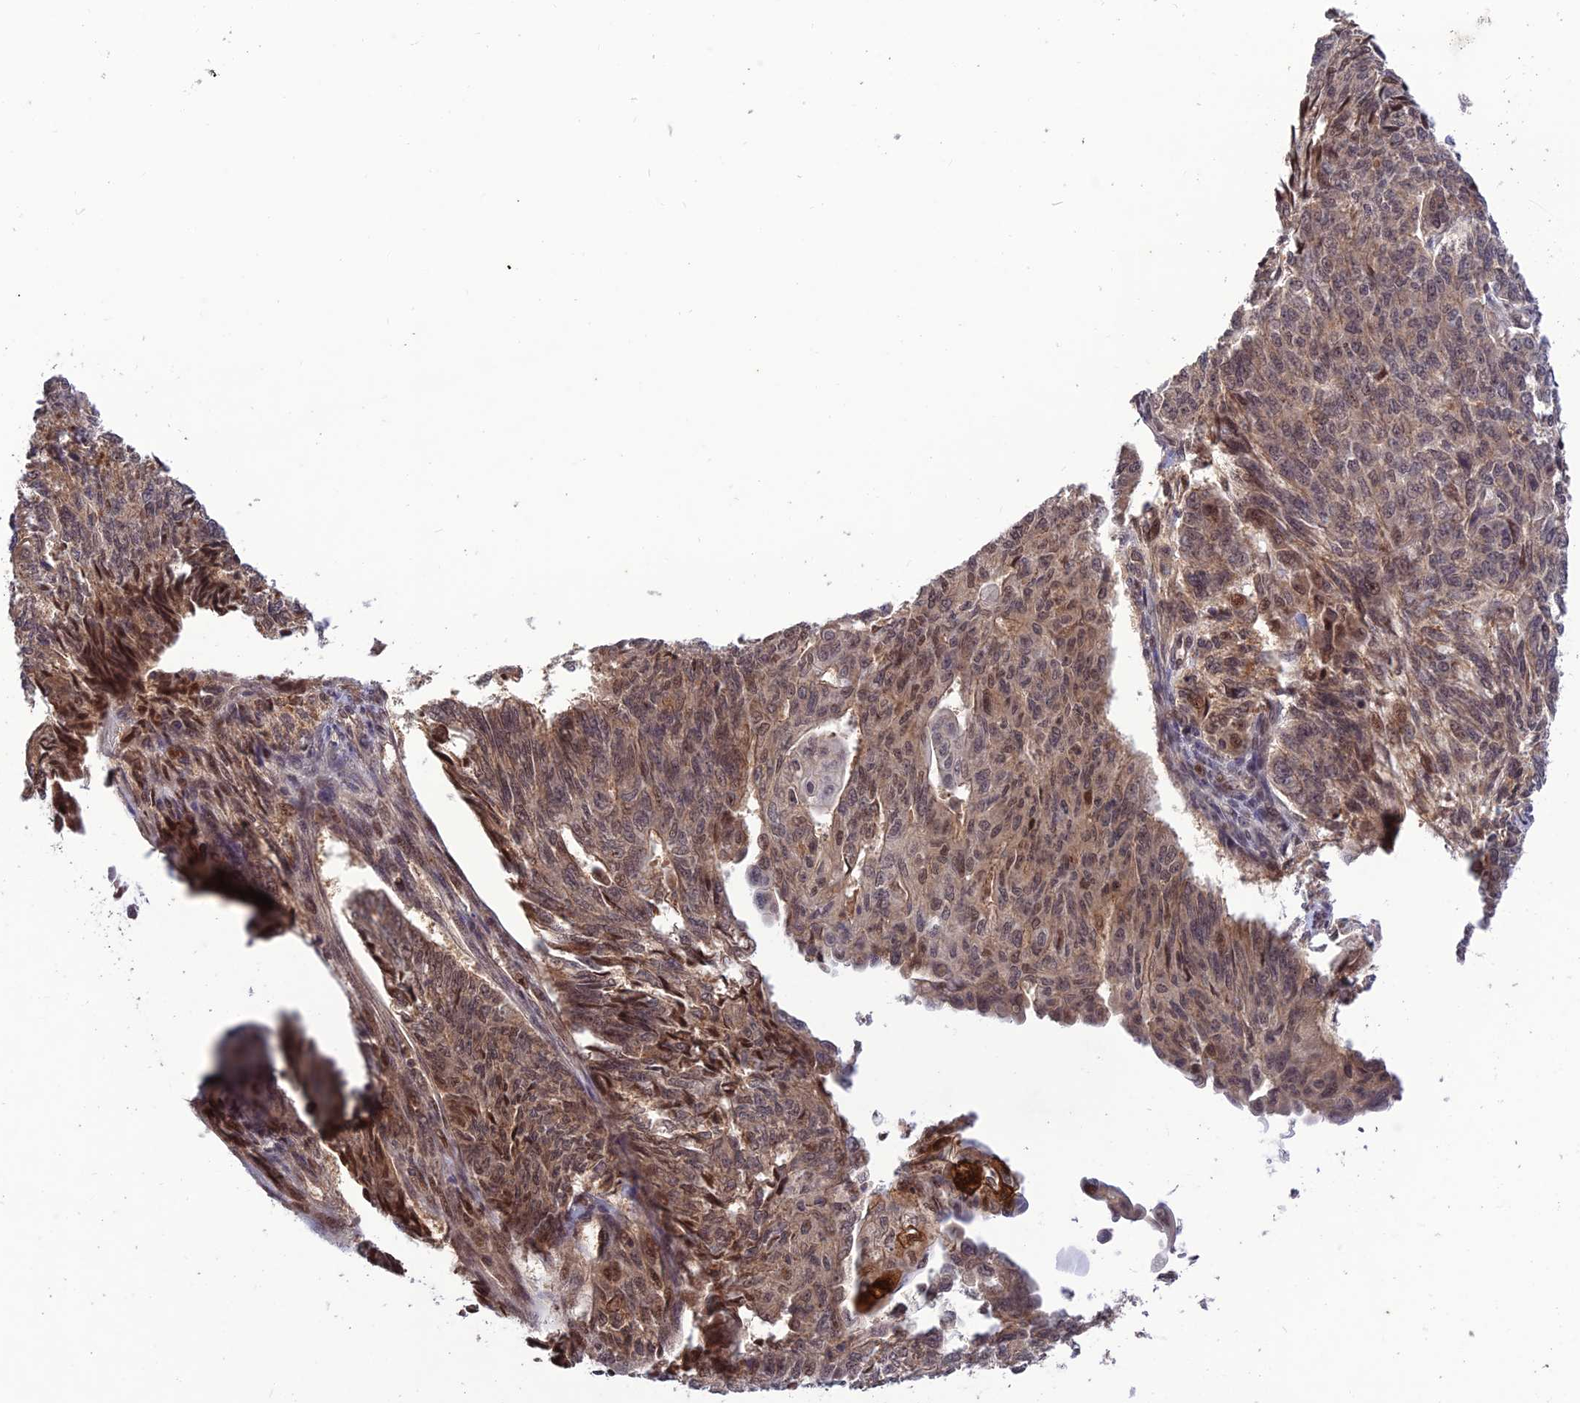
{"staining": {"intensity": "moderate", "quantity": ">75%", "location": "cytoplasmic/membranous,nuclear"}, "tissue": "endometrial cancer", "cell_type": "Tumor cells", "image_type": "cancer", "snomed": [{"axis": "morphology", "description": "Adenocarcinoma, NOS"}, {"axis": "topography", "description": "Endometrium"}], "caption": "Protein staining of adenocarcinoma (endometrial) tissue demonstrates moderate cytoplasmic/membranous and nuclear expression in approximately >75% of tumor cells.", "gene": "REV1", "patient": {"sex": "female", "age": 32}}